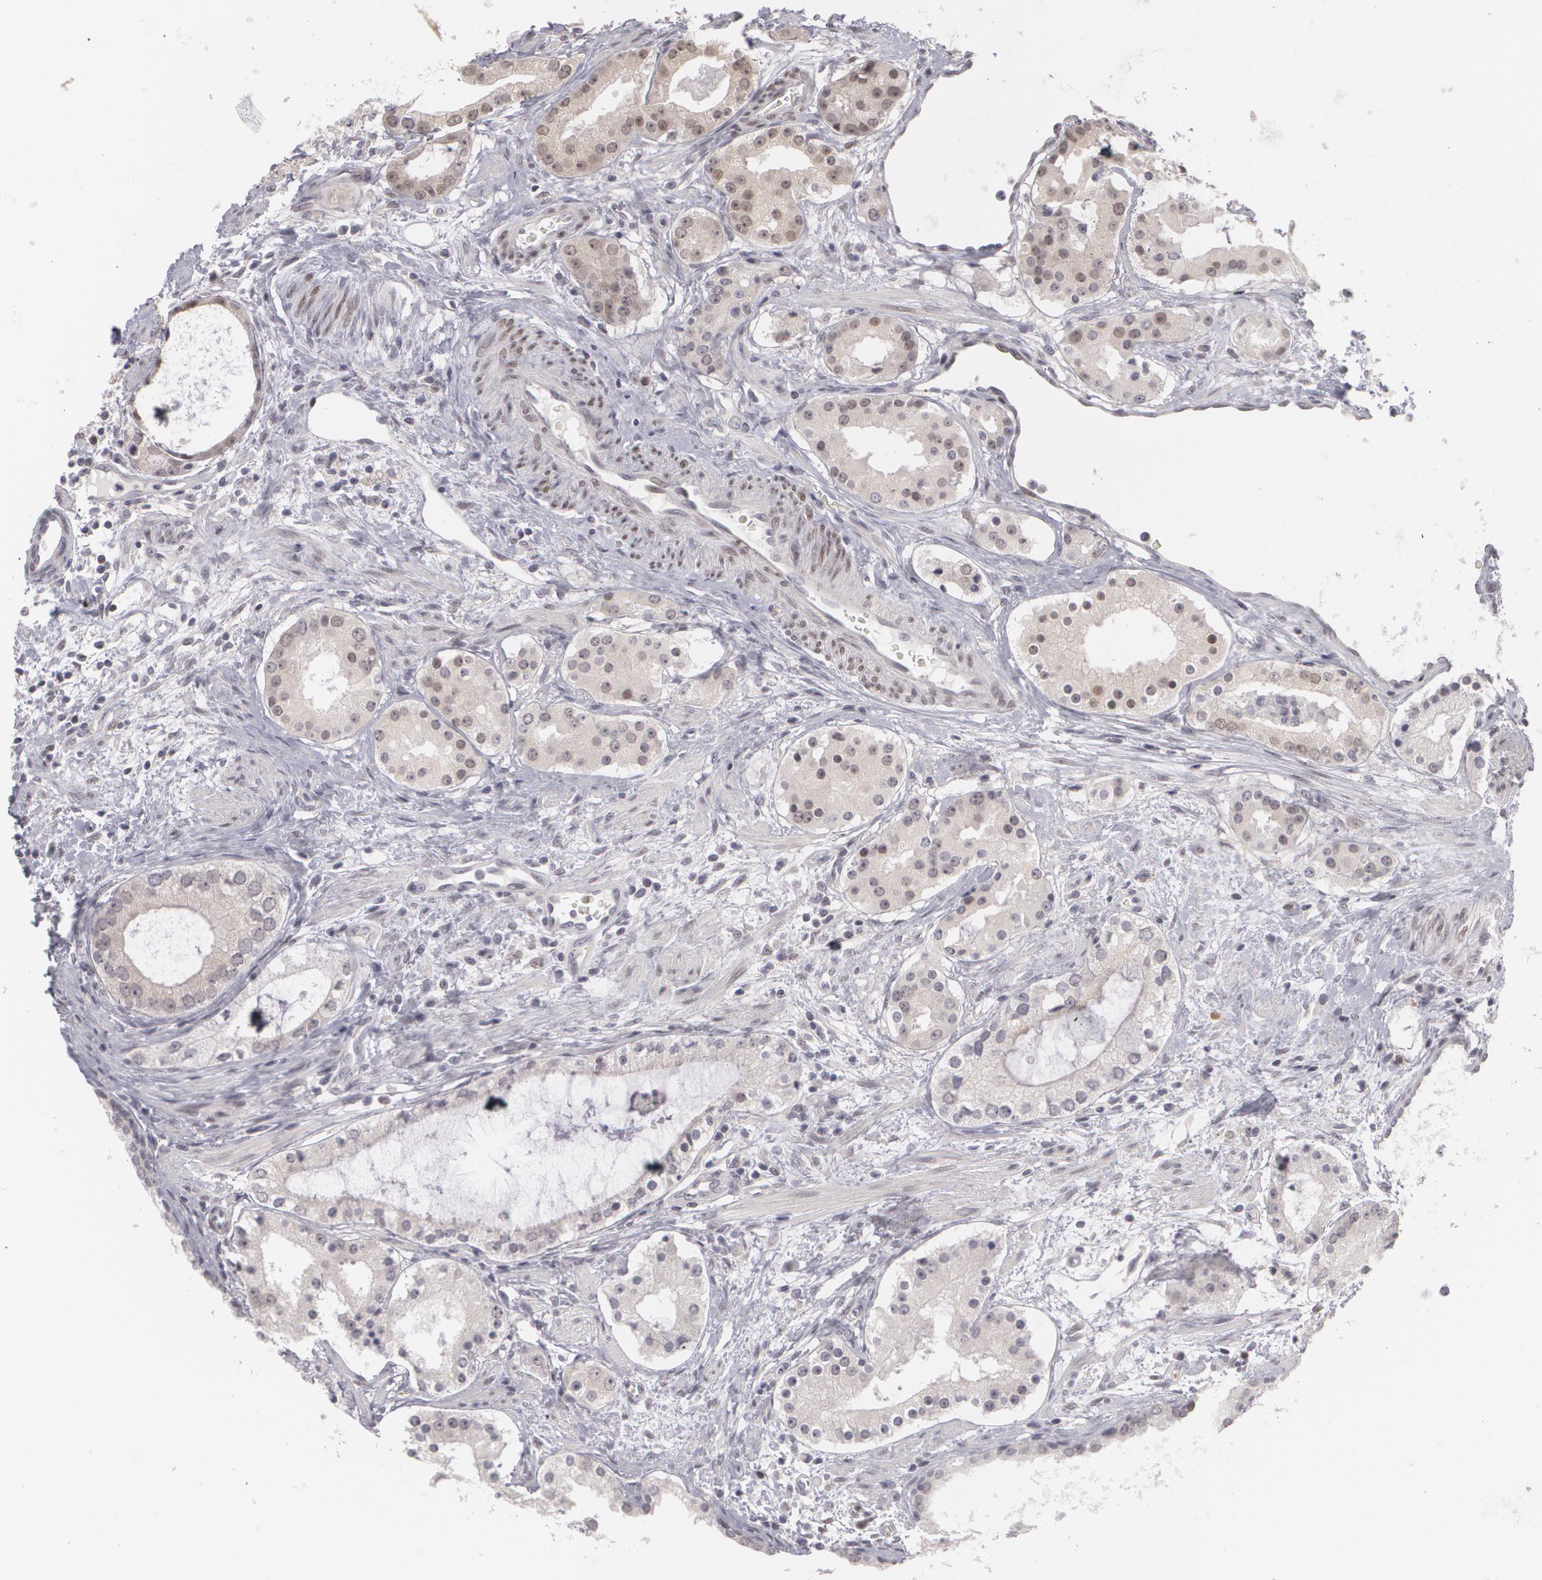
{"staining": {"intensity": "weak", "quantity": "<25%", "location": "nuclear"}, "tissue": "prostate cancer", "cell_type": "Tumor cells", "image_type": "cancer", "snomed": [{"axis": "morphology", "description": "Adenocarcinoma, Medium grade"}, {"axis": "topography", "description": "Prostate"}], "caption": "Immunohistochemistry micrograph of neoplastic tissue: human prostate adenocarcinoma (medium-grade) stained with DAB (3,3'-diaminobenzidine) demonstrates no significant protein positivity in tumor cells.", "gene": "ZBTB16", "patient": {"sex": "male", "age": 73}}